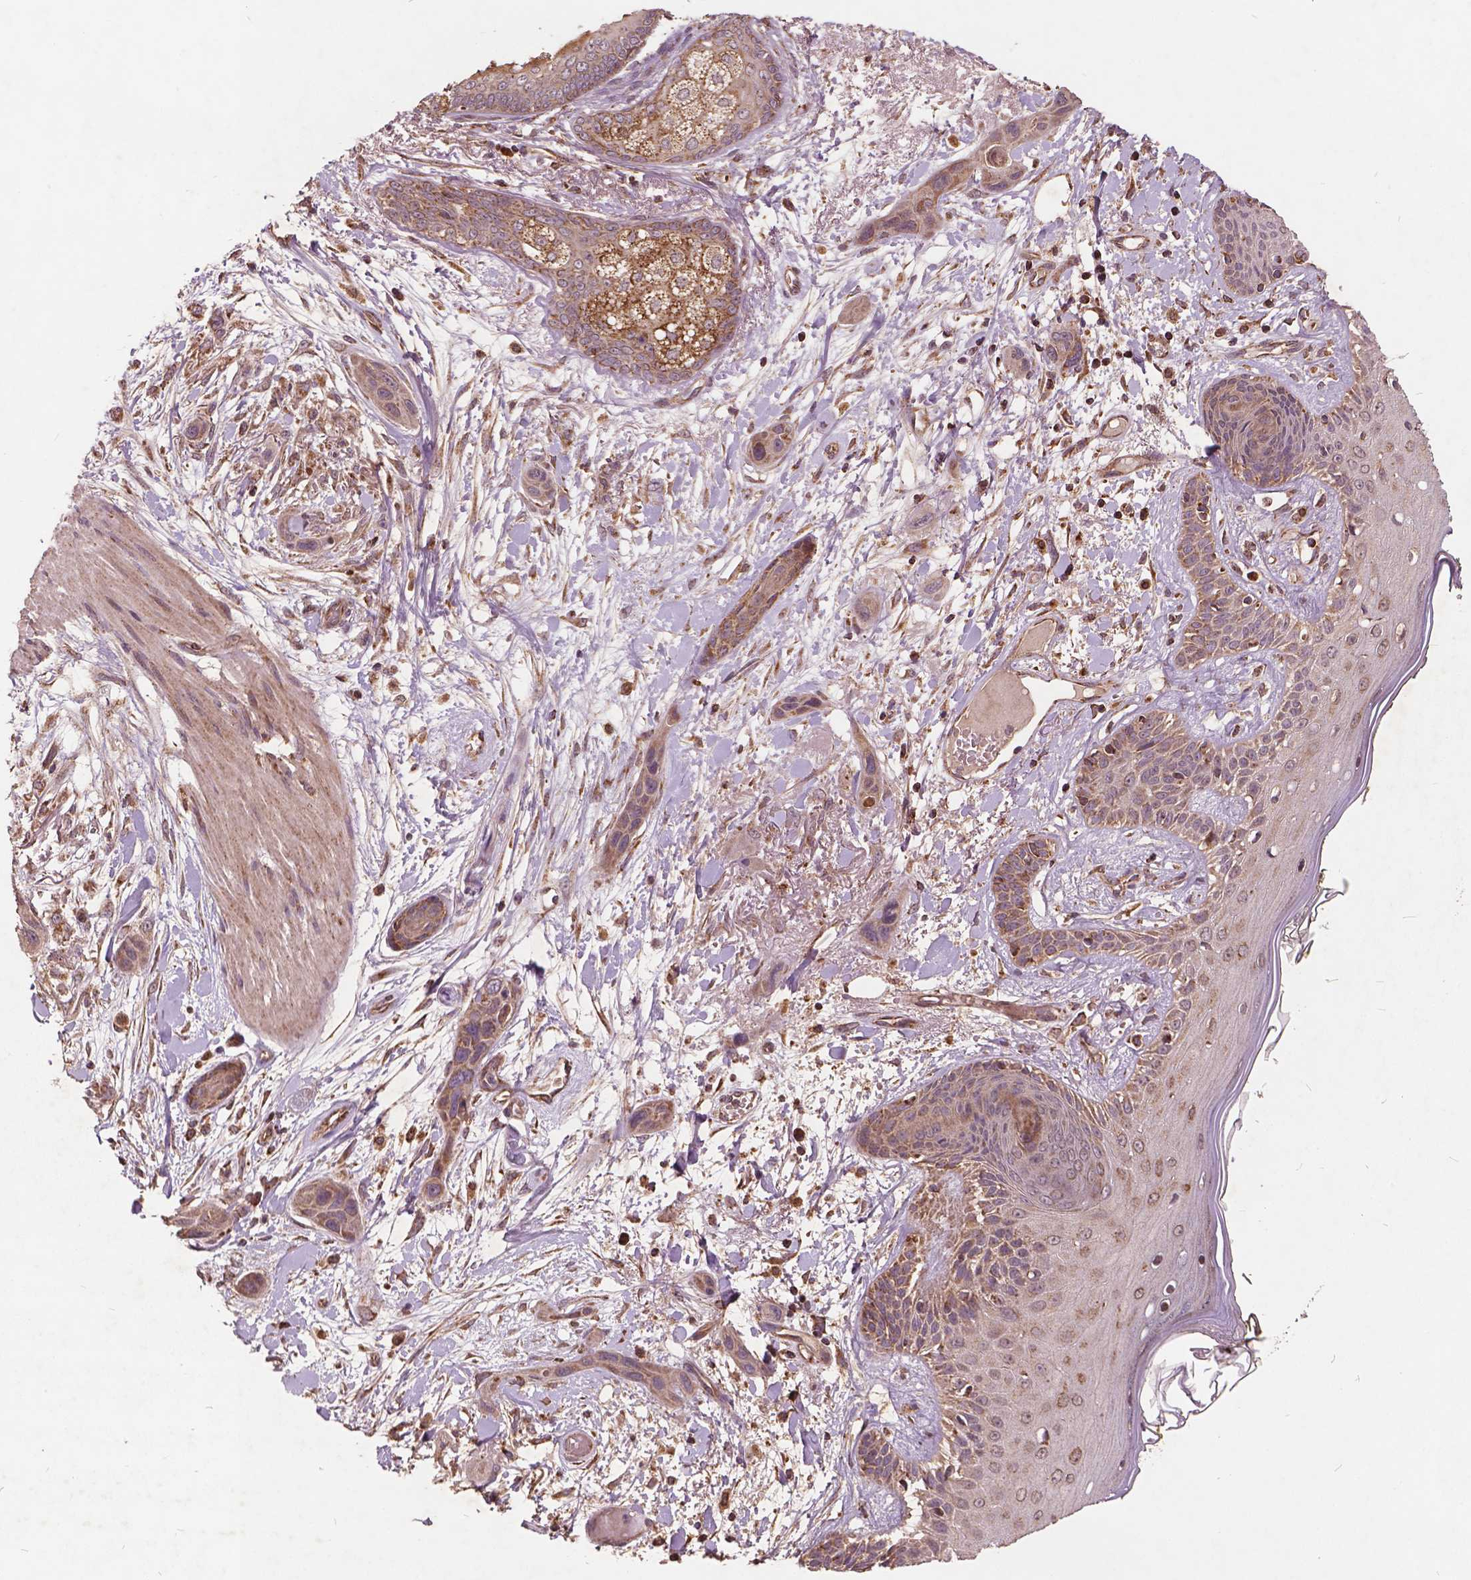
{"staining": {"intensity": "weak", "quantity": ">75%", "location": "cytoplasmic/membranous"}, "tissue": "skin cancer", "cell_type": "Tumor cells", "image_type": "cancer", "snomed": [{"axis": "morphology", "description": "Squamous cell carcinoma, NOS"}, {"axis": "topography", "description": "Skin"}], "caption": "Skin cancer stained for a protein reveals weak cytoplasmic/membranous positivity in tumor cells.", "gene": "UBXN2A", "patient": {"sex": "male", "age": 79}}